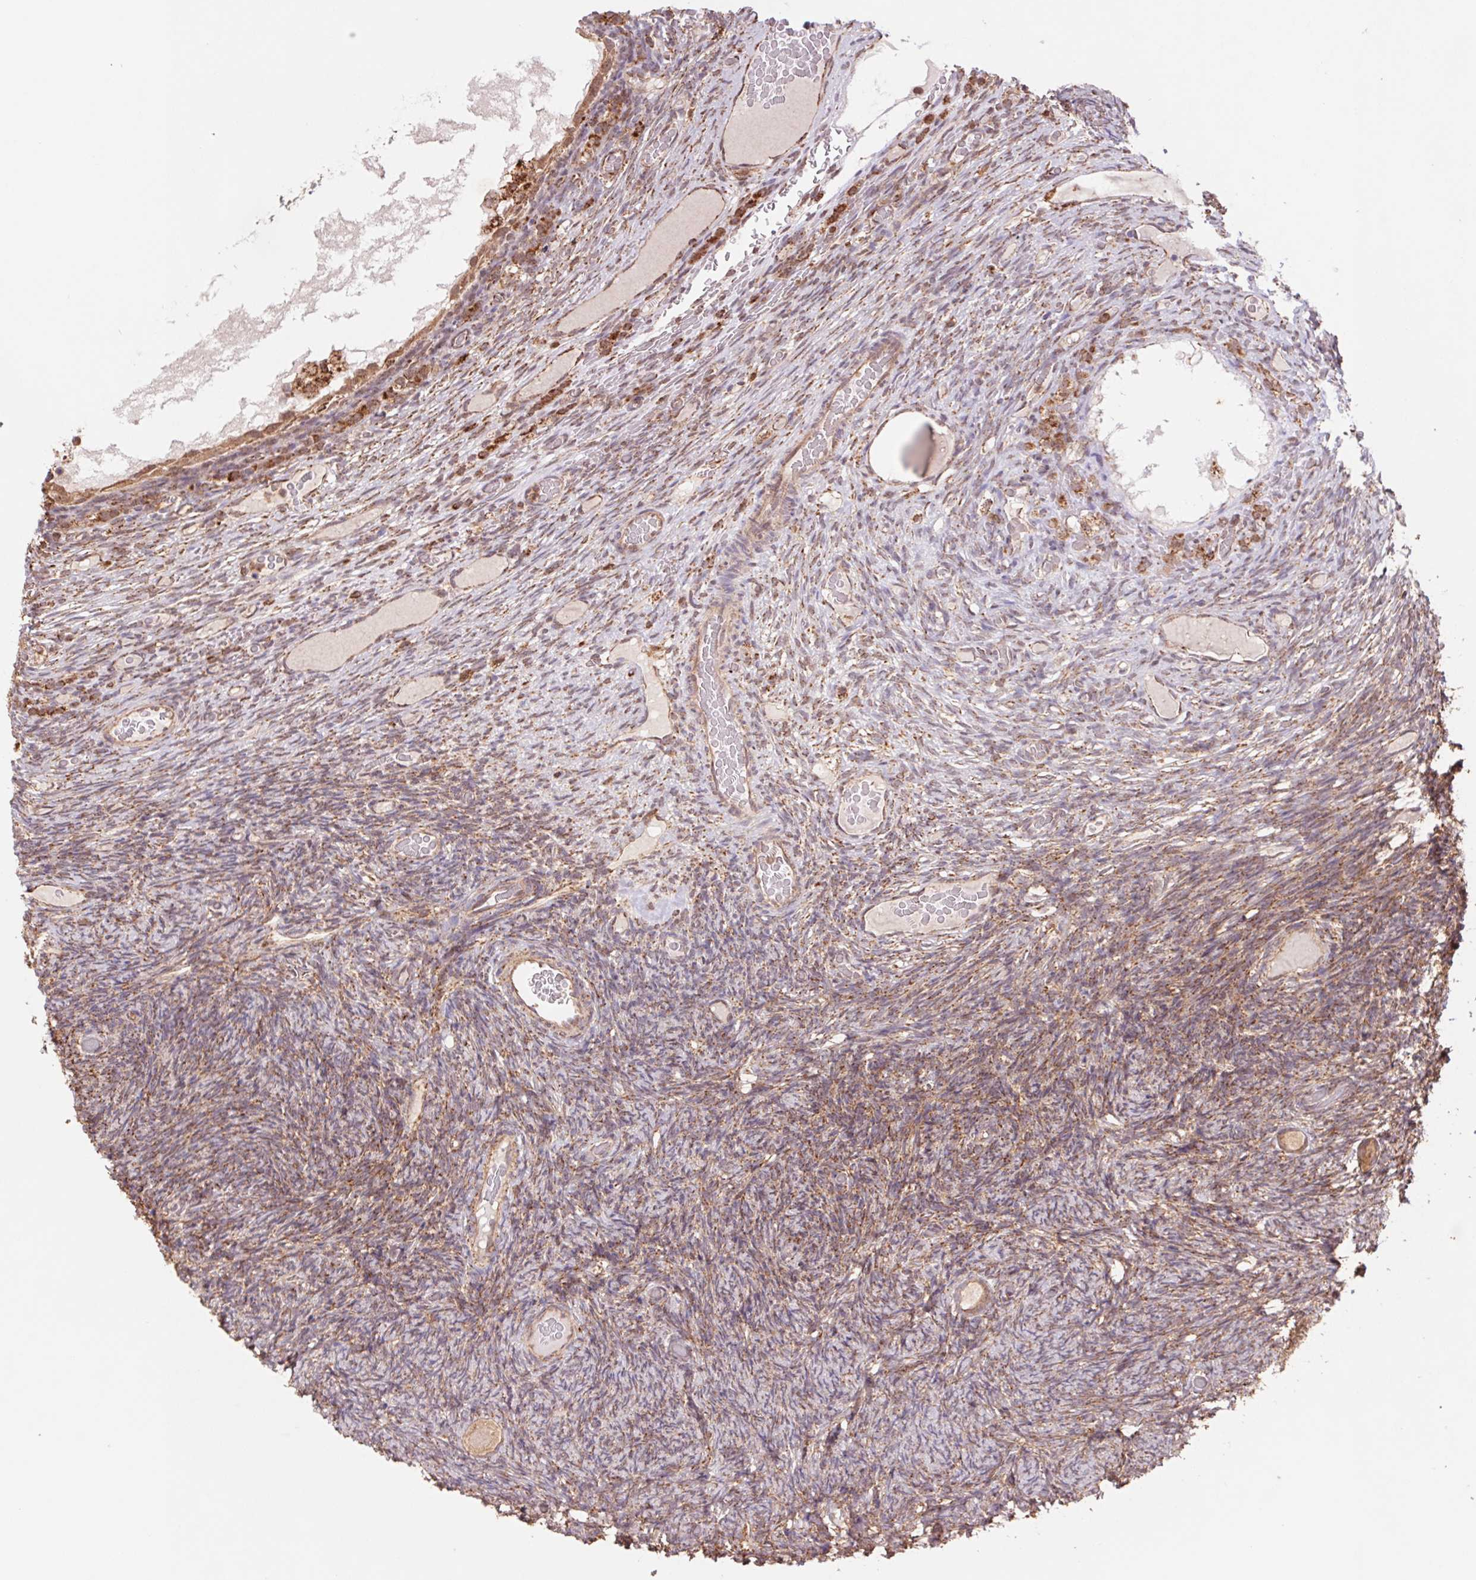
{"staining": {"intensity": "moderate", "quantity": ">75%", "location": "cytoplasmic/membranous"}, "tissue": "ovary", "cell_type": "Follicle cells", "image_type": "normal", "snomed": [{"axis": "morphology", "description": "Normal tissue, NOS"}, {"axis": "topography", "description": "Ovary"}], "caption": "Immunohistochemical staining of normal ovary reveals medium levels of moderate cytoplasmic/membranous staining in about >75% of follicle cells.", "gene": "URM1", "patient": {"sex": "female", "age": 34}}